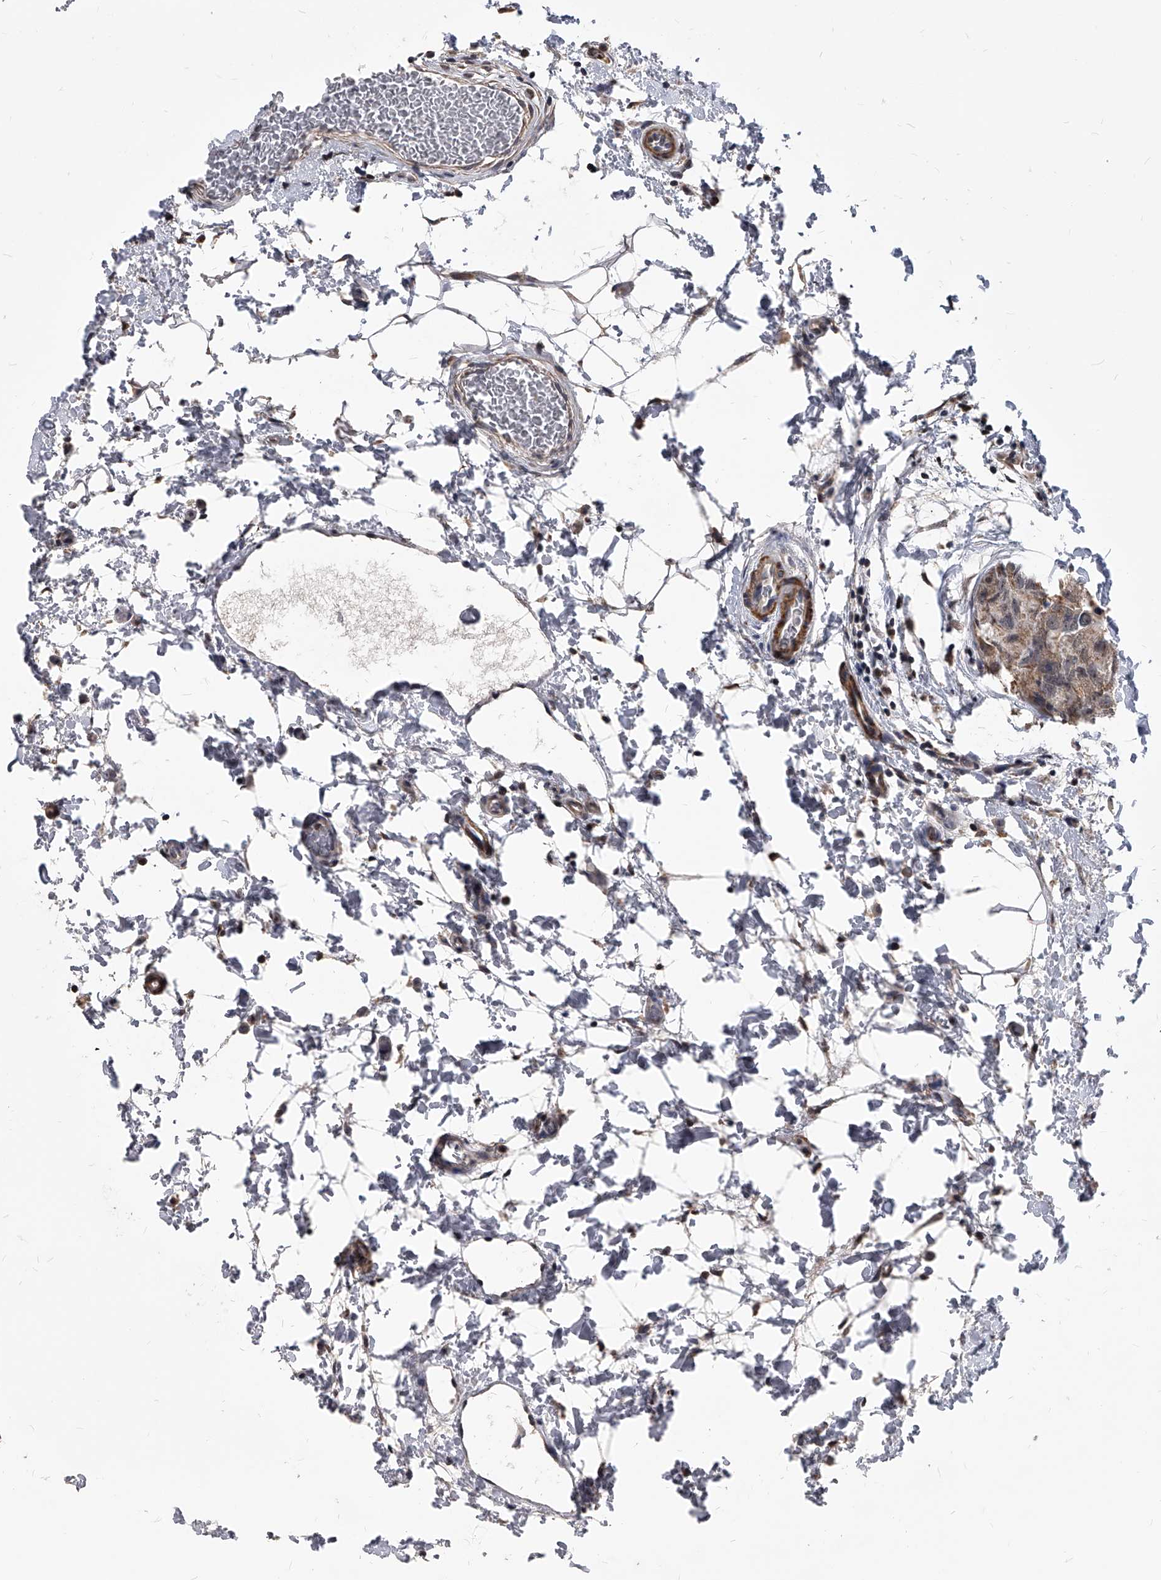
{"staining": {"intensity": "weak", "quantity": "25%-75%", "location": "cytoplasmic/membranous"}, "tissue": "breast cancer", "cell_type": "Tumor cells", "image_type": "cancer", "snomed": [{"axis": "morphology", "description": "Duct carcinoma"}, {"axis": "topography", "description": "Breast"}], "caption": "IHC of human intraductal carcinoma (breast) exhibits low levels of weak cytoplasmic/membranous staining in approximately 25%-75% of tumor cells.", "gene": "DUSP22", "patient": {"sex": "female", "age": 62}}